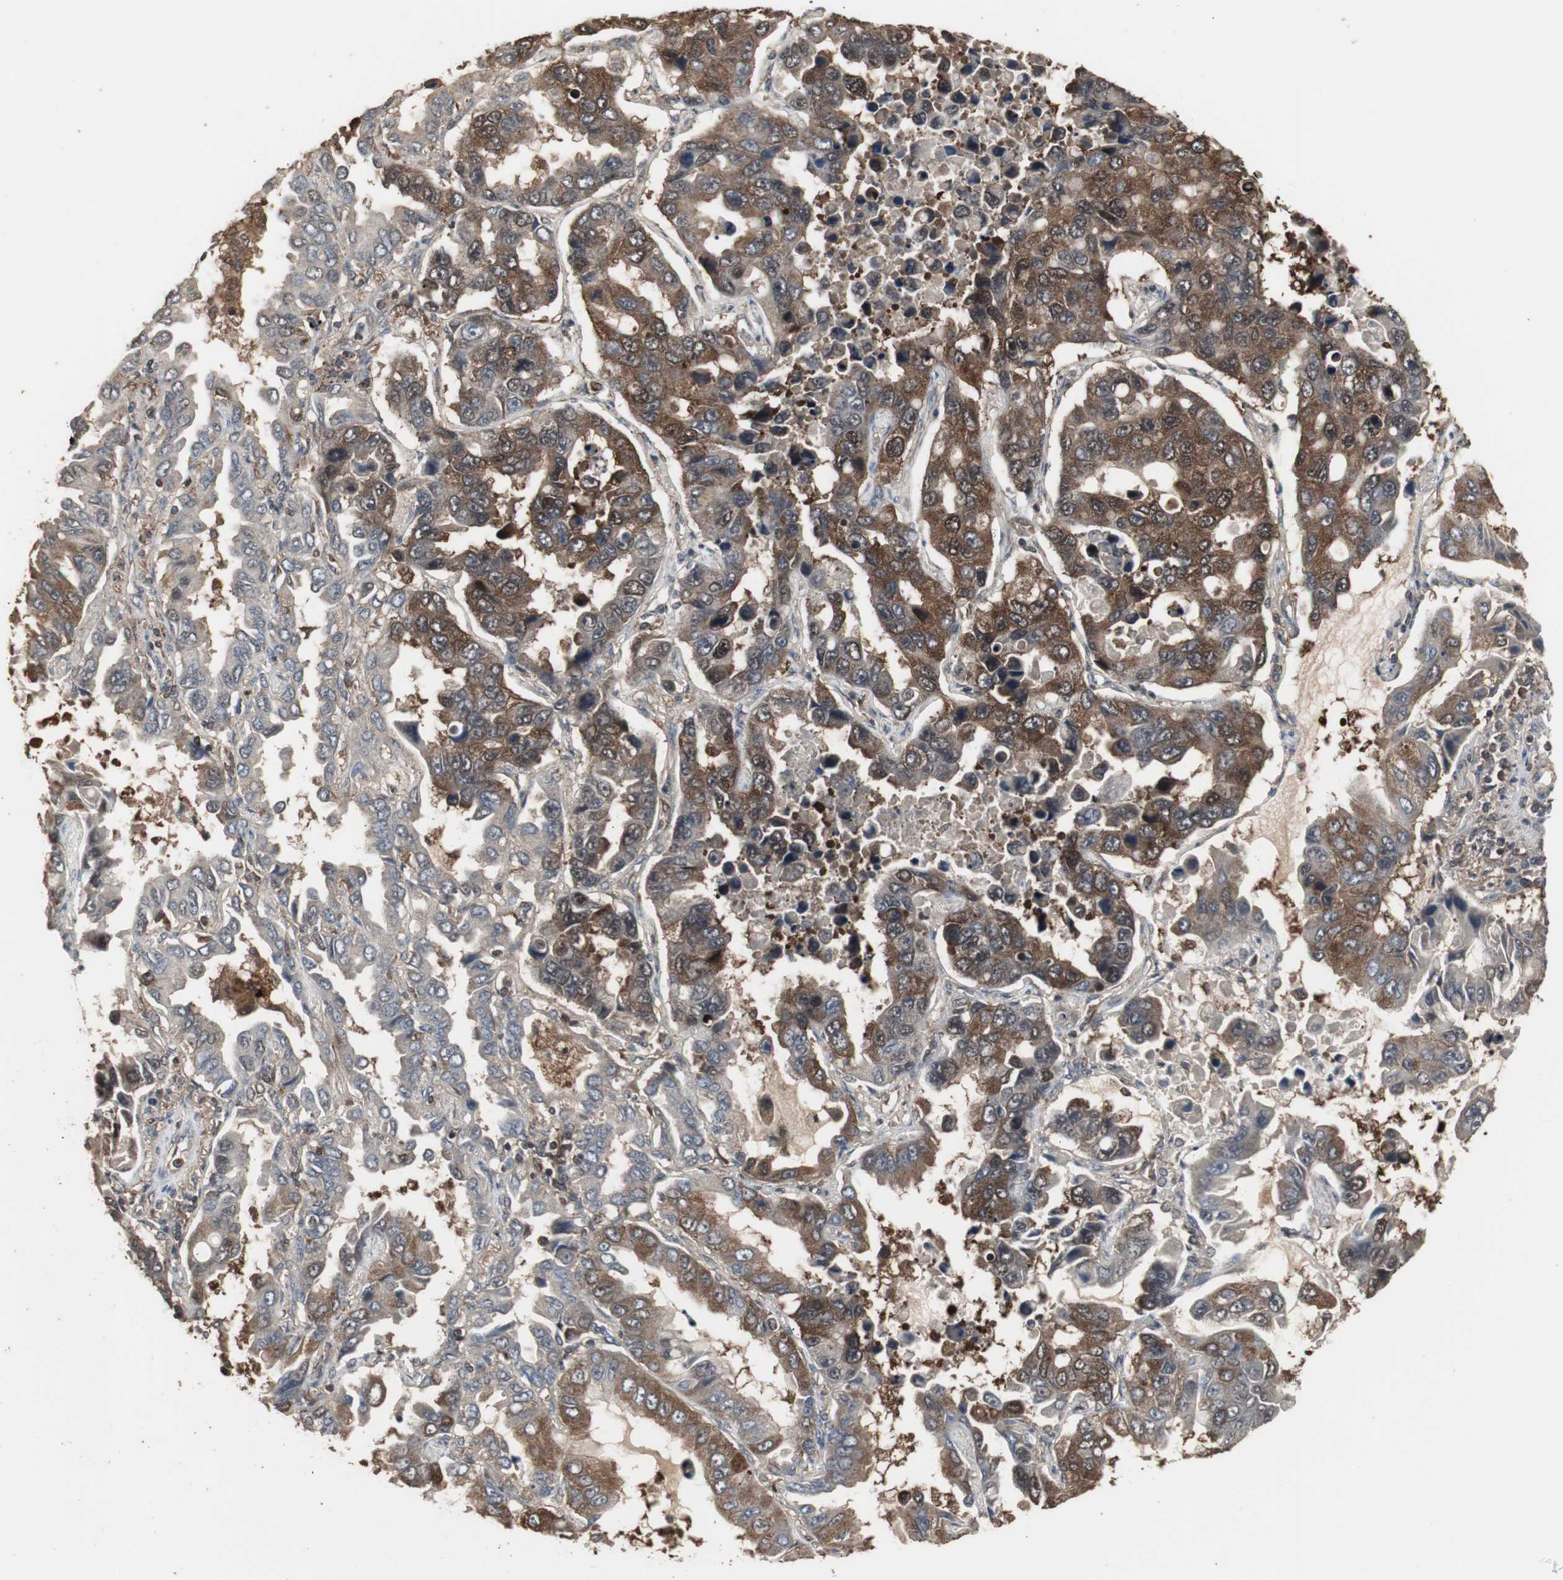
{"staining": {"intensity": "strong", "quantity": "25%-75%", "location": "cytoplasmic/membranous"}, "tissue": "lung cancer", "cell_type": "Tumor cells", "image_type": "cancer", "snomed": [{"axis": "morphology", "description": "Adenocarcinoma, NOS"}, {"axis": "topography", "description": "Lung"}], "caption": "Immunohistochemical staining of human adenocarcinoma (lung) reveals high levels of strong cytoplasmic/membranous protein staining in about 25%-75% of tumor cells. The protein of interest is shown in brown color, while the nuclei are stained blue.", "gene": "HPRT1", "patient": {"sex": "male", "age": 64}}